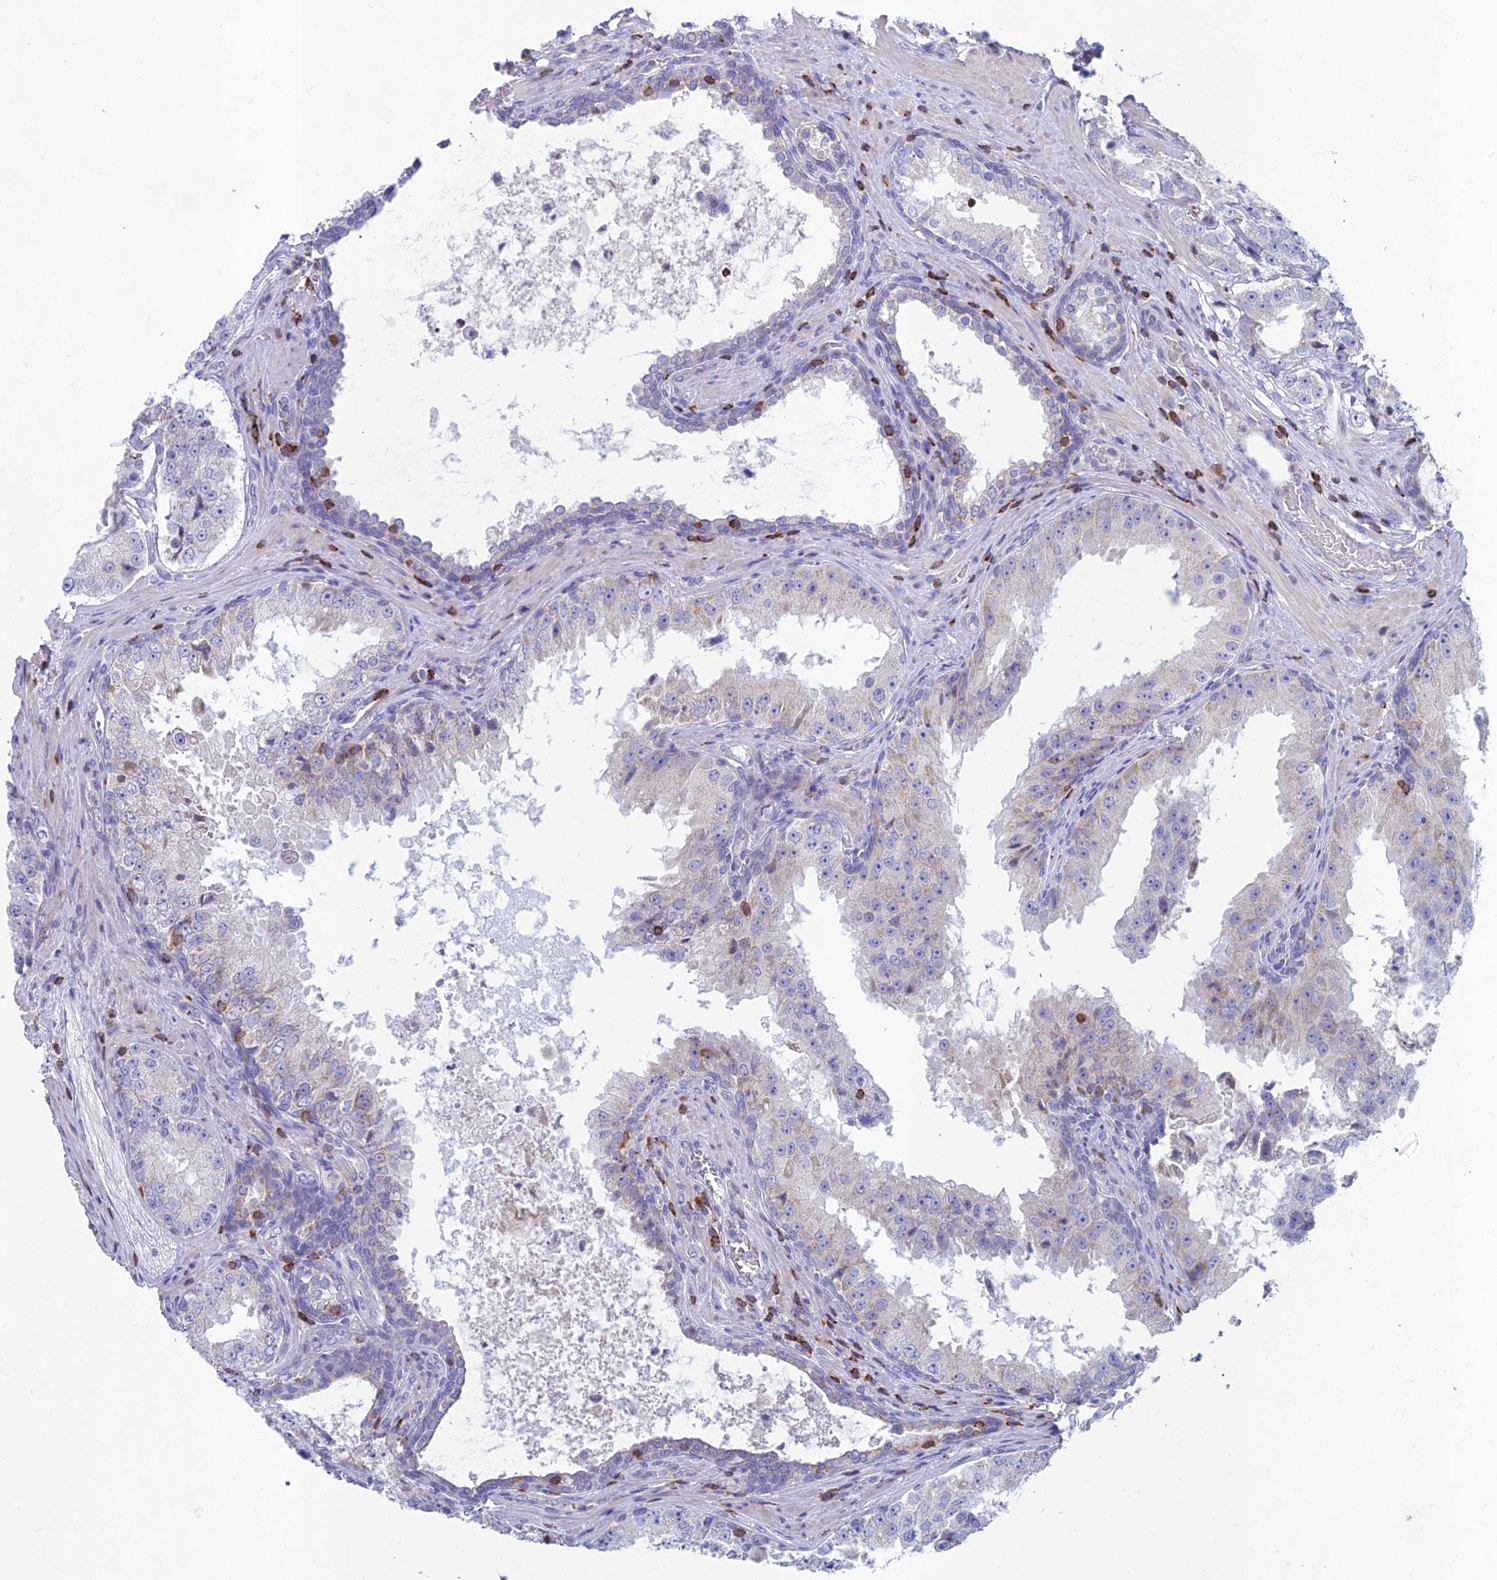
{"staining": {"intensity": "negative", "quantity": "none", "location": "none"}, "tissue": "prostate cancer", "cell_type": "Tumor cells", "image_type": "cancer", "snomed": [{"axis": "morphology", "description": "Adenocarcinoma, High grade"}, {"axis": "topography", "description": "Prostate"}], "caption": "This micrograph is of prostate cancer stained with IHC to label a protein in brown with the nuclei are counter-stained blue. There is no staining in tumor cells. The staining was performed using DAB to visualize the protein expression in brown, while the nuclei were stained in blue with hematoxylin (Magnification: 20x).", "gene": "ABI3BP", "patient": {"sex": "male", "age": 73}}